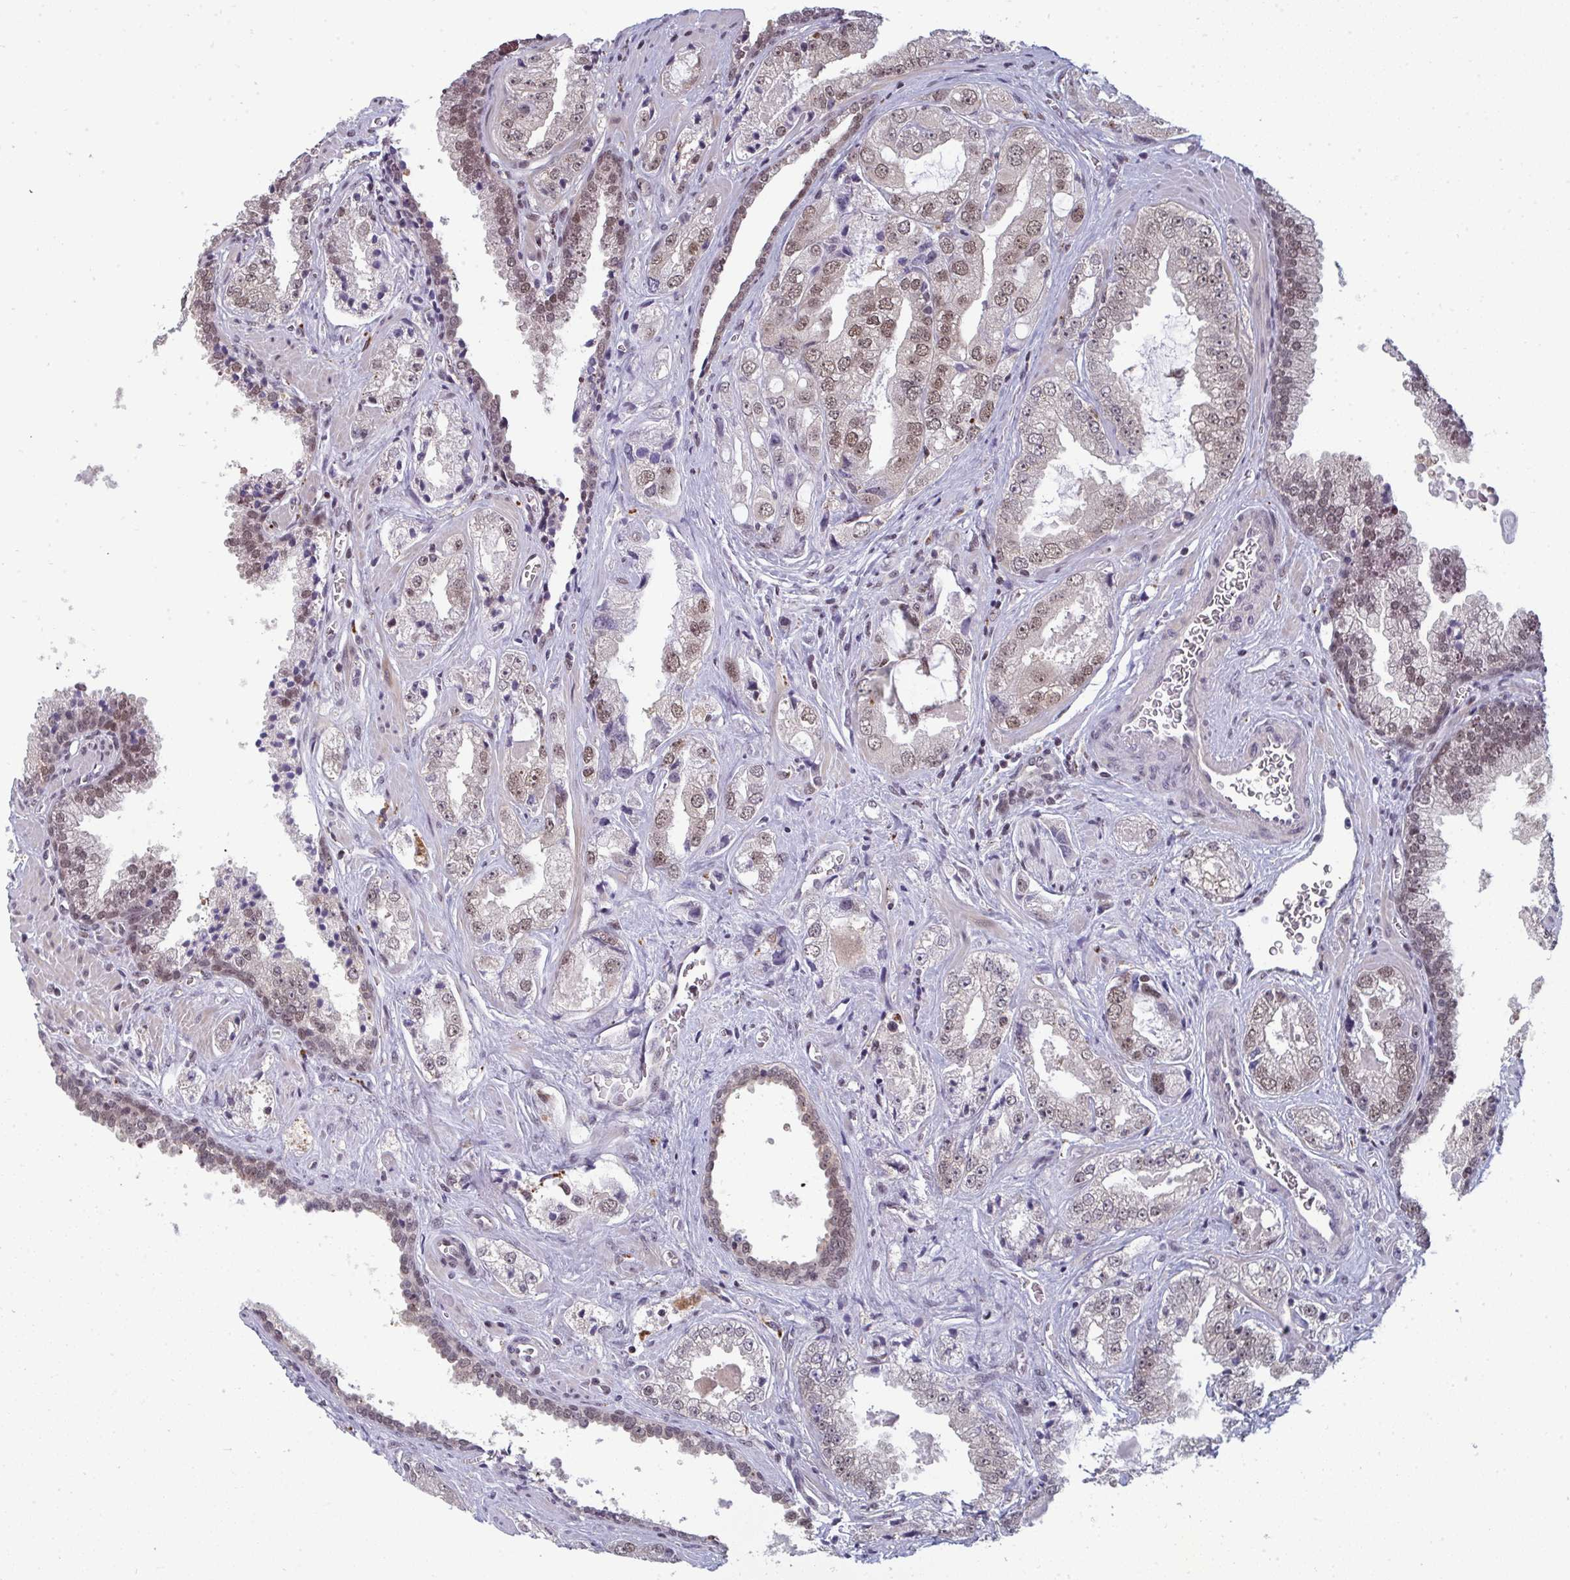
{"staining": {"intensity": "moderate", "quantity": "25%-75%", "location": "nuclear"}, "tissue": "prostate cancer", "cell_type": "Tumor cells", "image_type": "cancer", "snomed": [{"axis": "morphology", "description": "Adenocarcinoma, High grade"}, {"axis": "topography", "description": "Prostate"}], "caption": "Immunohistochemical staining of human adenocarcinoma (high-grade) (prostate) reveals moderate nuclear protein positivity in approximately 25%-75% of tumor cells. (IHC, brightfield microscopy, high magnification).", "gene": "ATF1", "patient": {"sex": "male", "age": 67}}